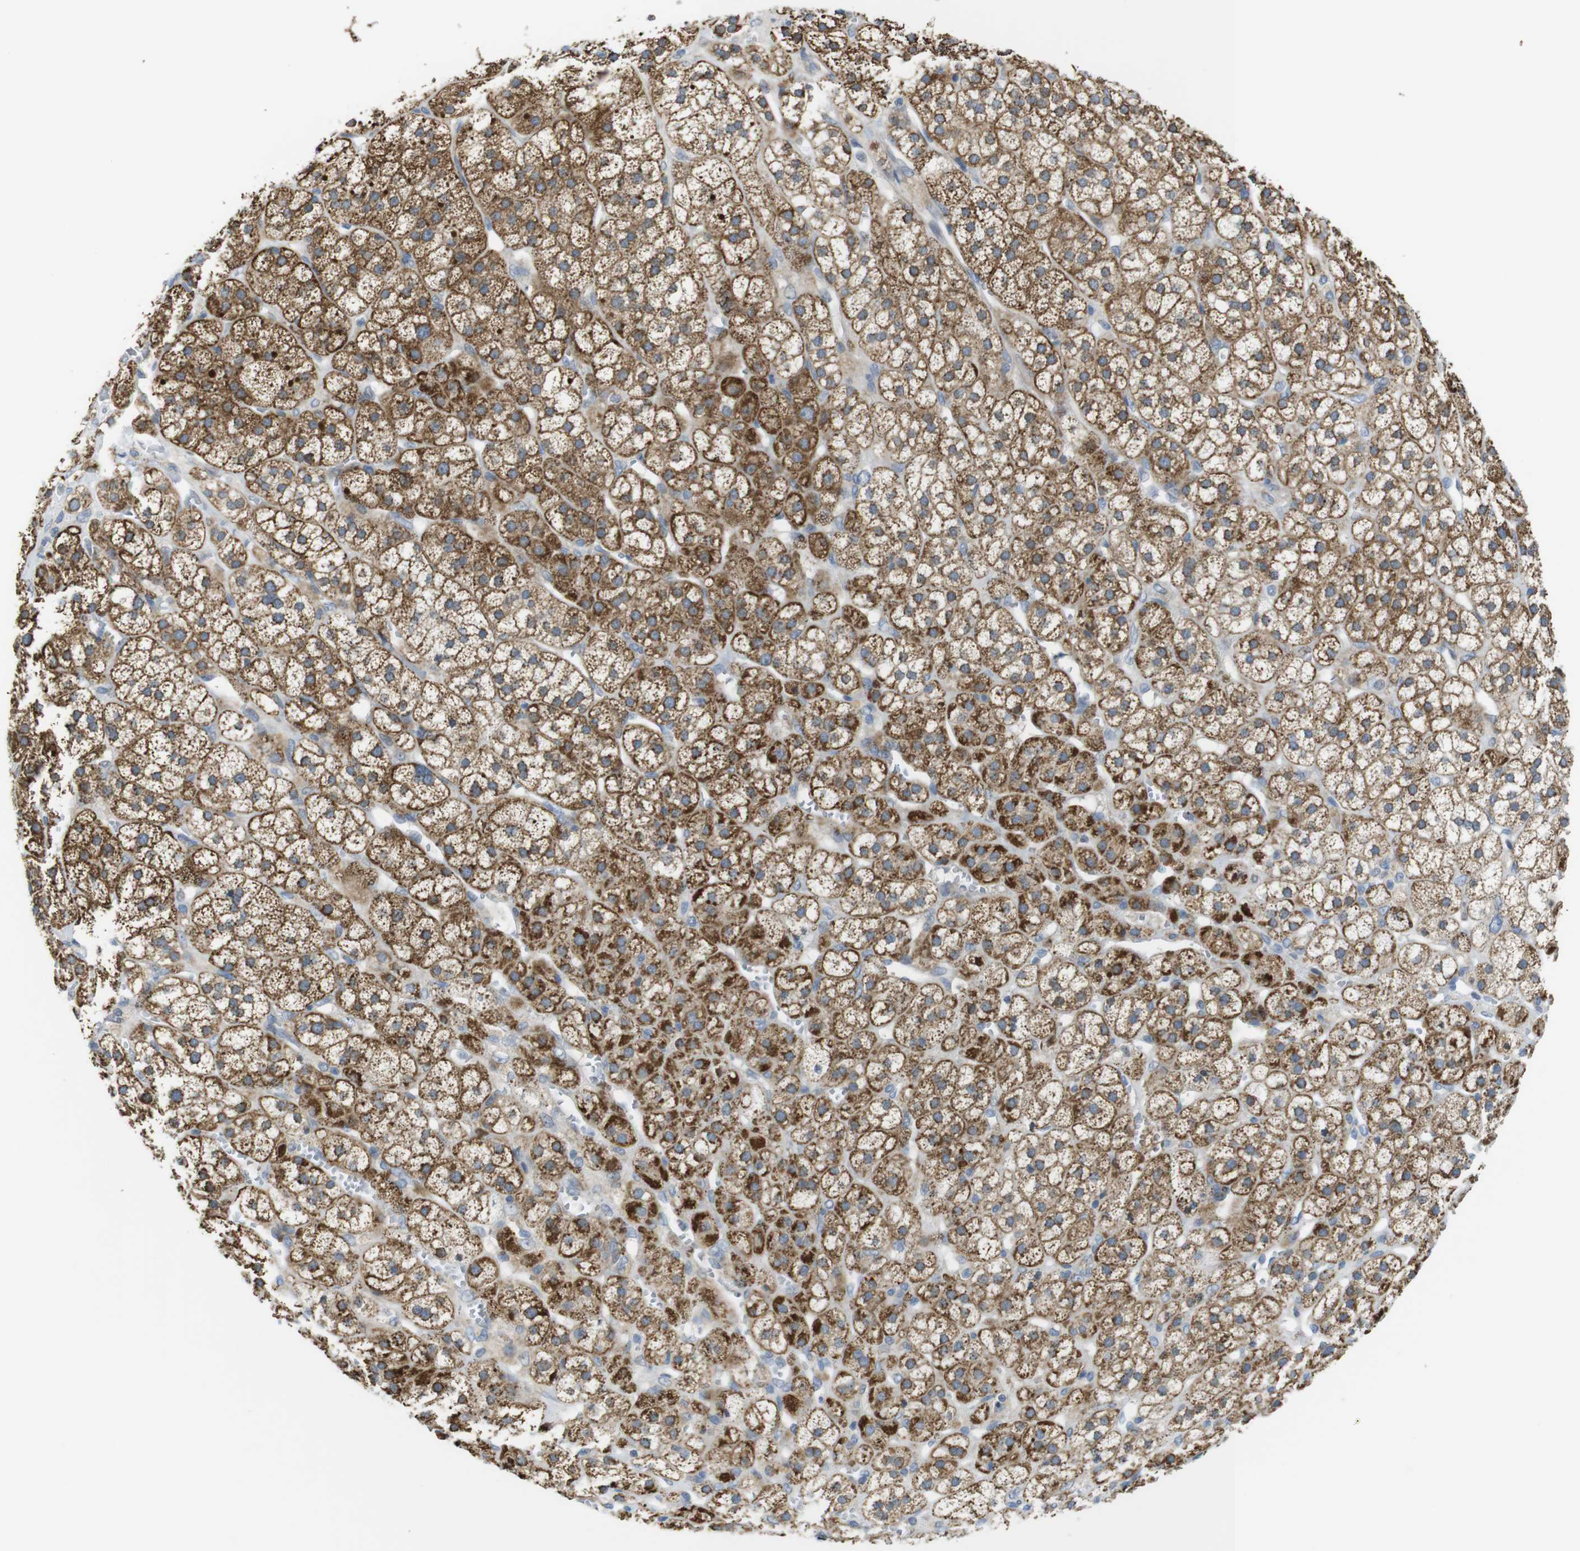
{"staining": {"intensity": "moderate", "quantity": ">75%", "location": "cytoplasmic/membranous"}, "tissue": "adrenal gland", "cell_type": "Glandular cells", "image_type": "normal", "snomed": [{"axis": "morphology", "description": "Normal tissue, NOS"}, {"axis": "topography", "description": "Adrenal gland"}], "caption": "Immunohistochemical staining of normal human adrenal gland demonstrates >75% levels of moderate cytoplasmic/membranous protein expression in approximately >75% of glandular cells. The protein is shown in brown color, while the nuclei are stained blue.", "gene": "MARCHF1", "patient": {"sex": "male", "age": 56}}